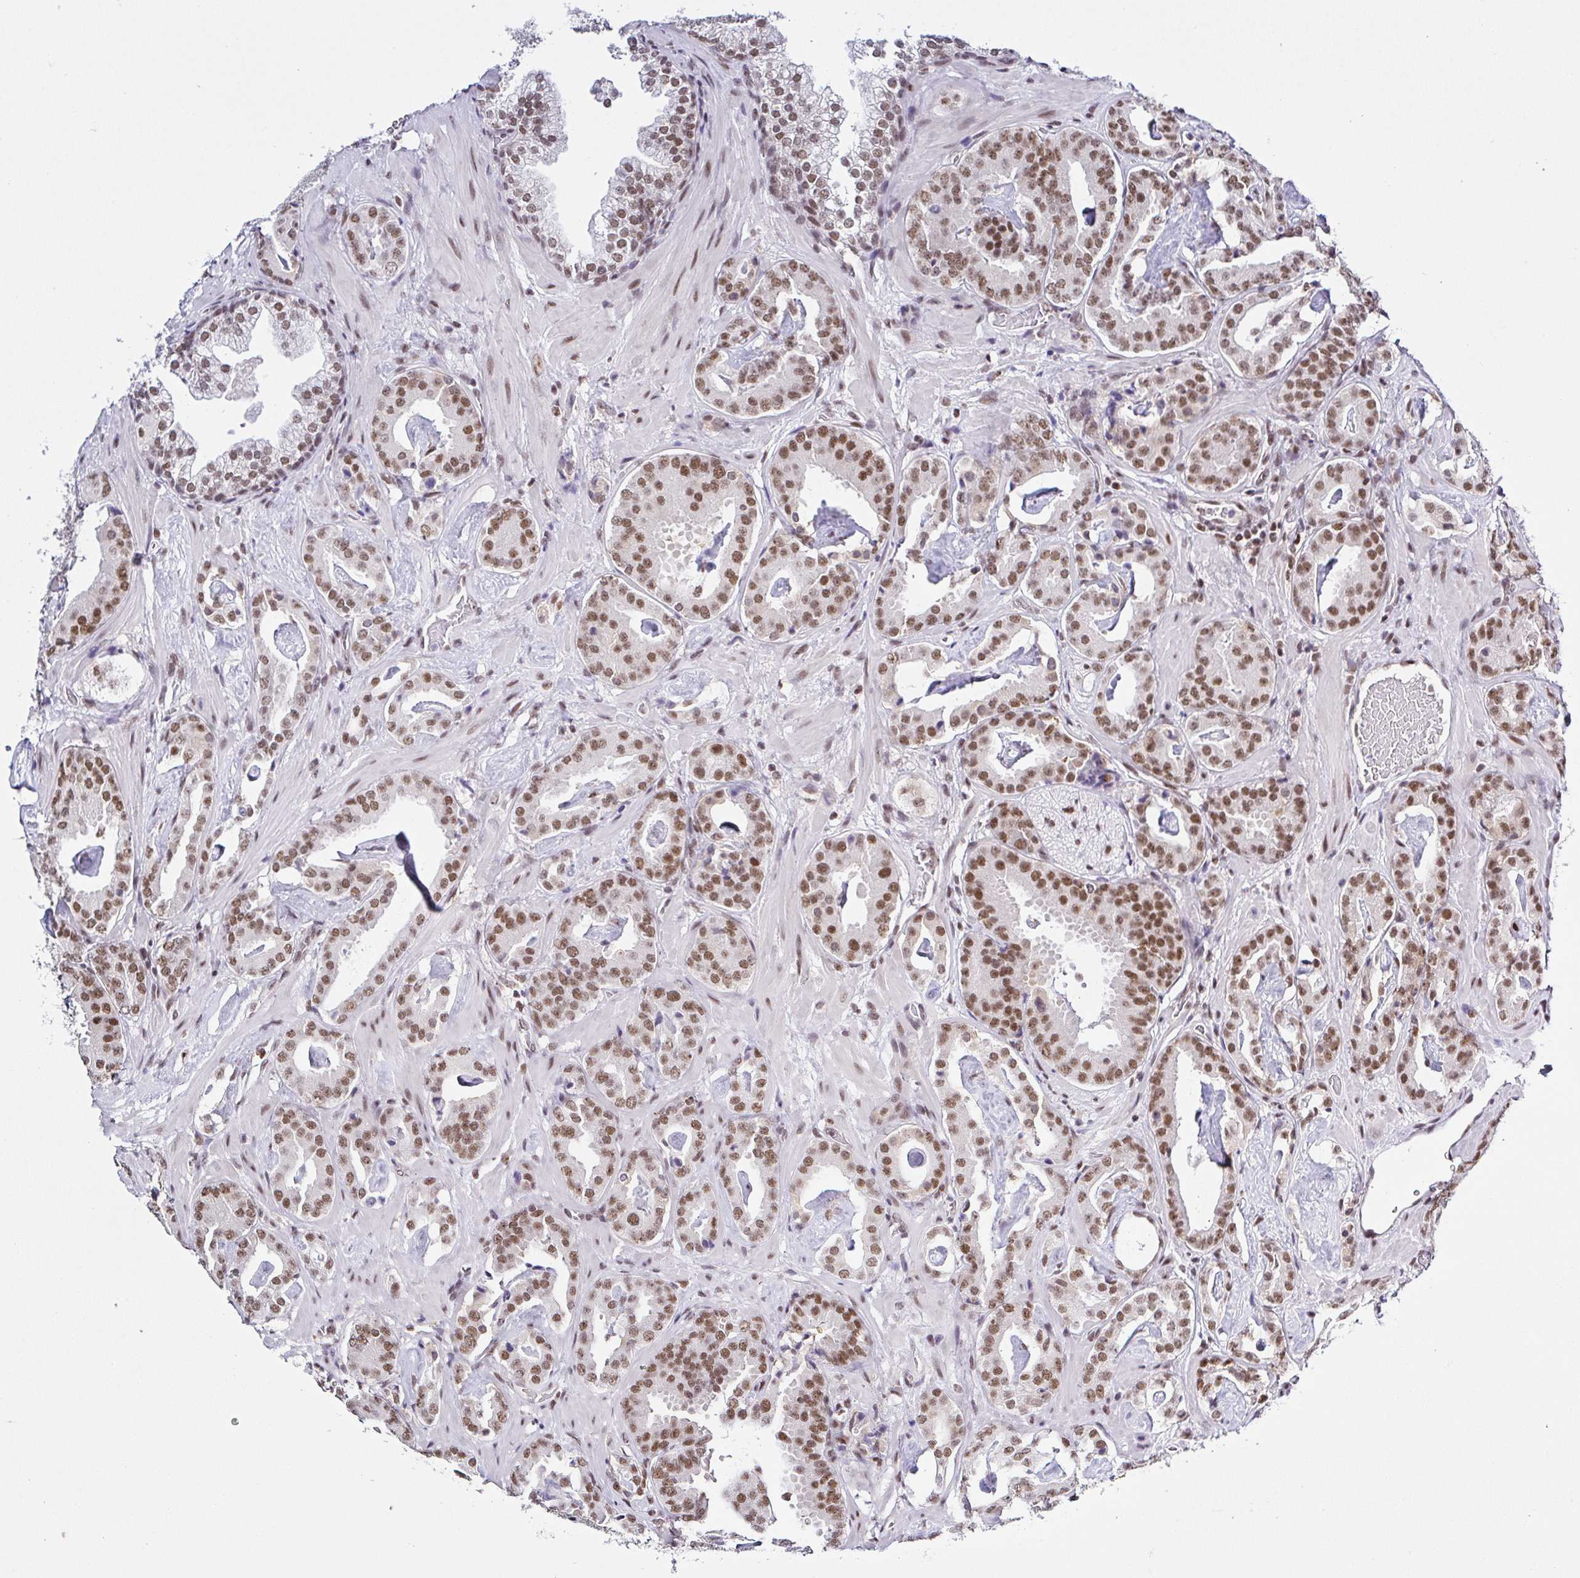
{"staining": {"intensity": "moderate", "quantity": ">75%", "location": "nuclear"}, "tissue": "prostate cancer", "cell_type": "Tumor cells", "image_type": "cancer", "snomed": [{"axis": "morphology", "description": "Adenocarcinoma, Low grade"}, {"axis": "topography", "description": "Prostate"}], "caption": "Prostate cancer (low-grade adenocarcinoma) stained with a brown dye demonstrates moderate nuclear positive positivity in approximately >75% of tumor cells.", "gene": "DR1", "patient": {"sex": "male", "age": 62}}